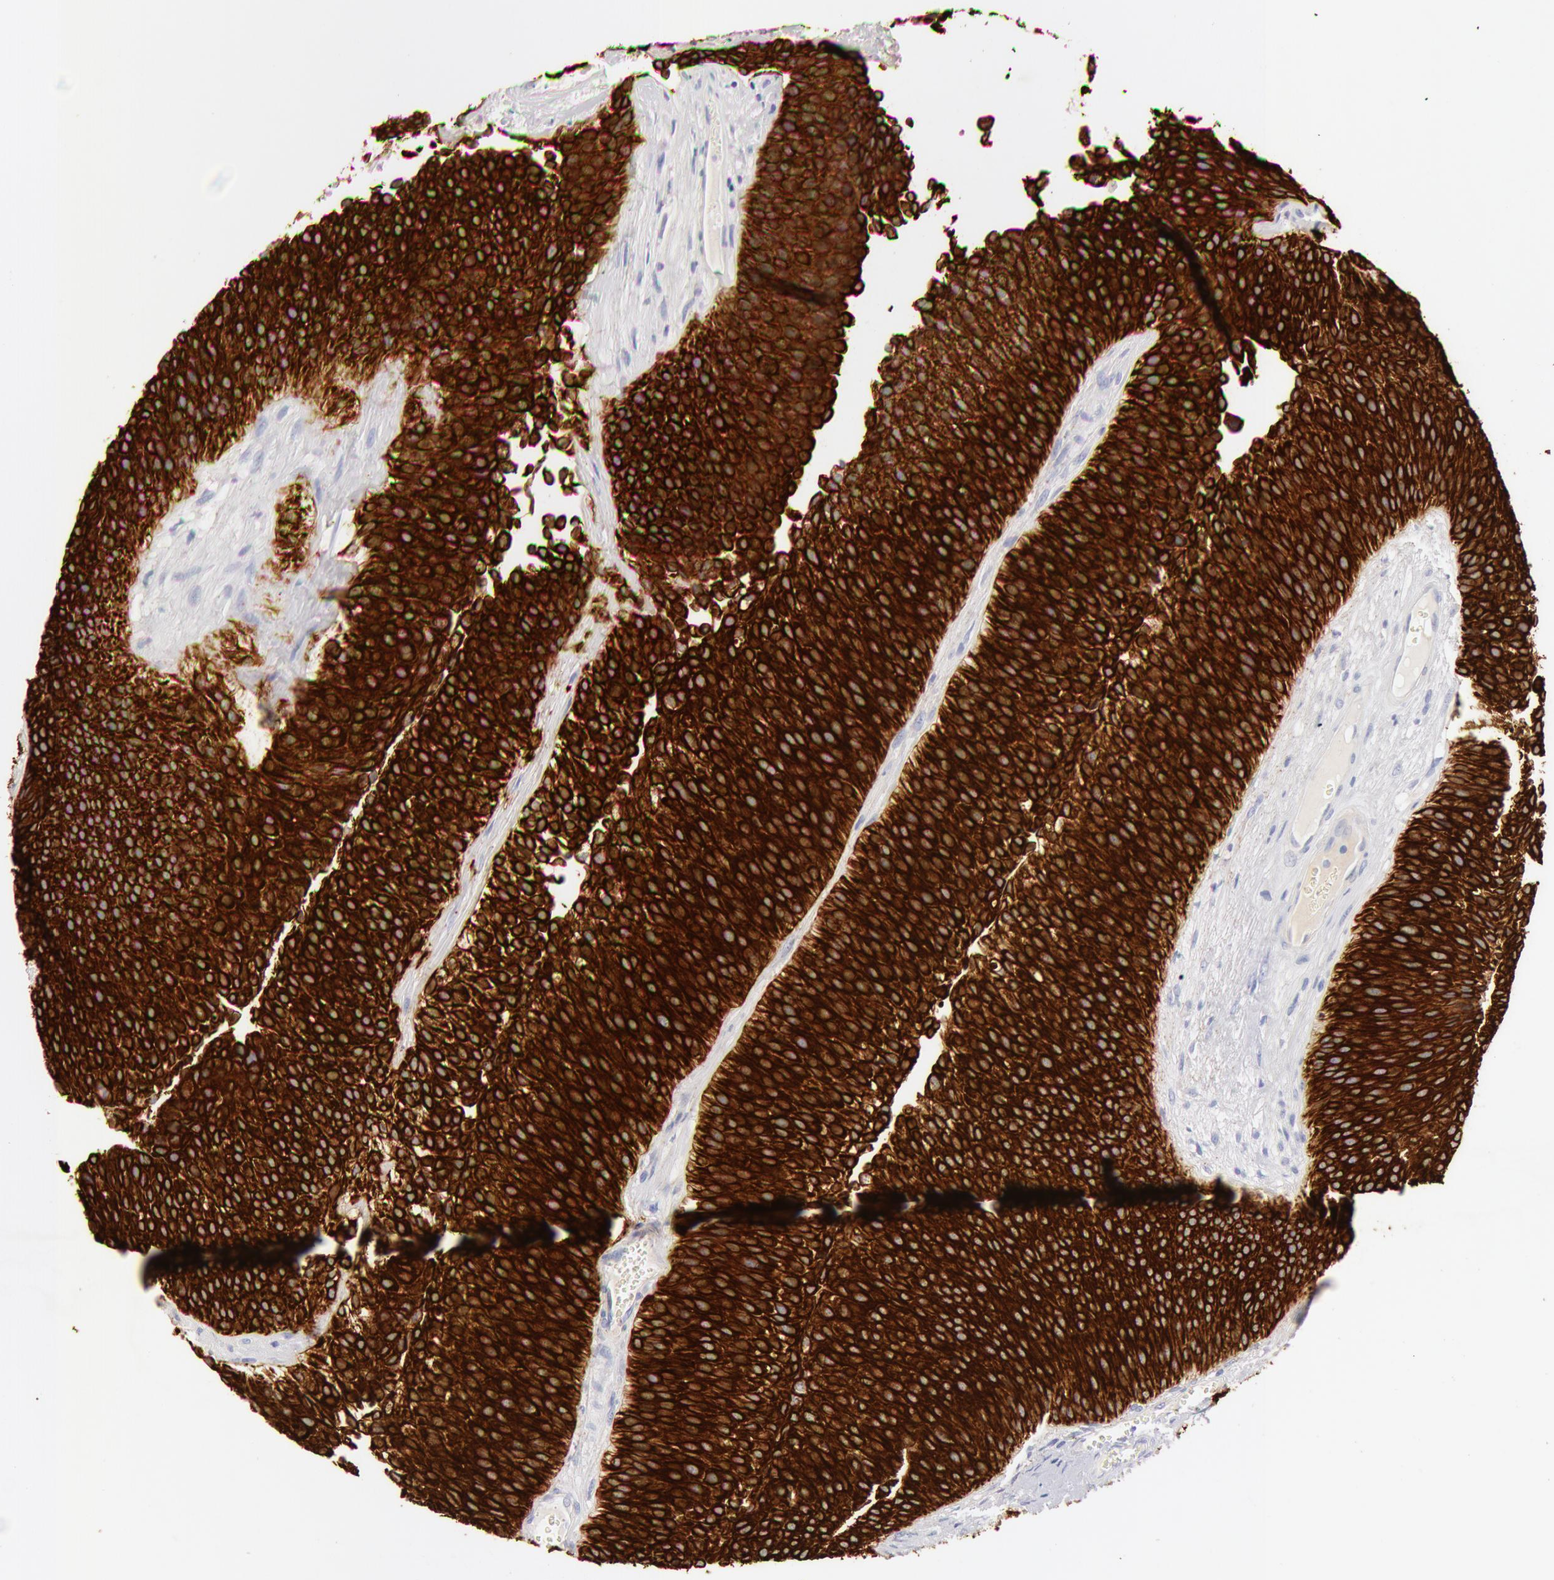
{"staining": {"intensity": "strong", "quantity": ">75%", "location": "cytoplasmic/membranous"}, "tissue": "urothelial cancer", "cell_type": "Tumor cells", "image_type": "cancer", "snomed": [{"axis": "morphology", "description": "Urothelial carcinoma, Low grade"}, {"axis": "topography", "description": "Urinary bladder"}], "caption": "This photomicrograph shows low-grade urothelial carcinoma stained with immunohistochemistry (IHC) to label a protein in brown. The cytoplasmic/membranous of tumor cells show strong positivity for the protein. Nuclei are counter-stained blue.", "gene": "KRT8", "patient": {"sex": "male", "age": 84}}